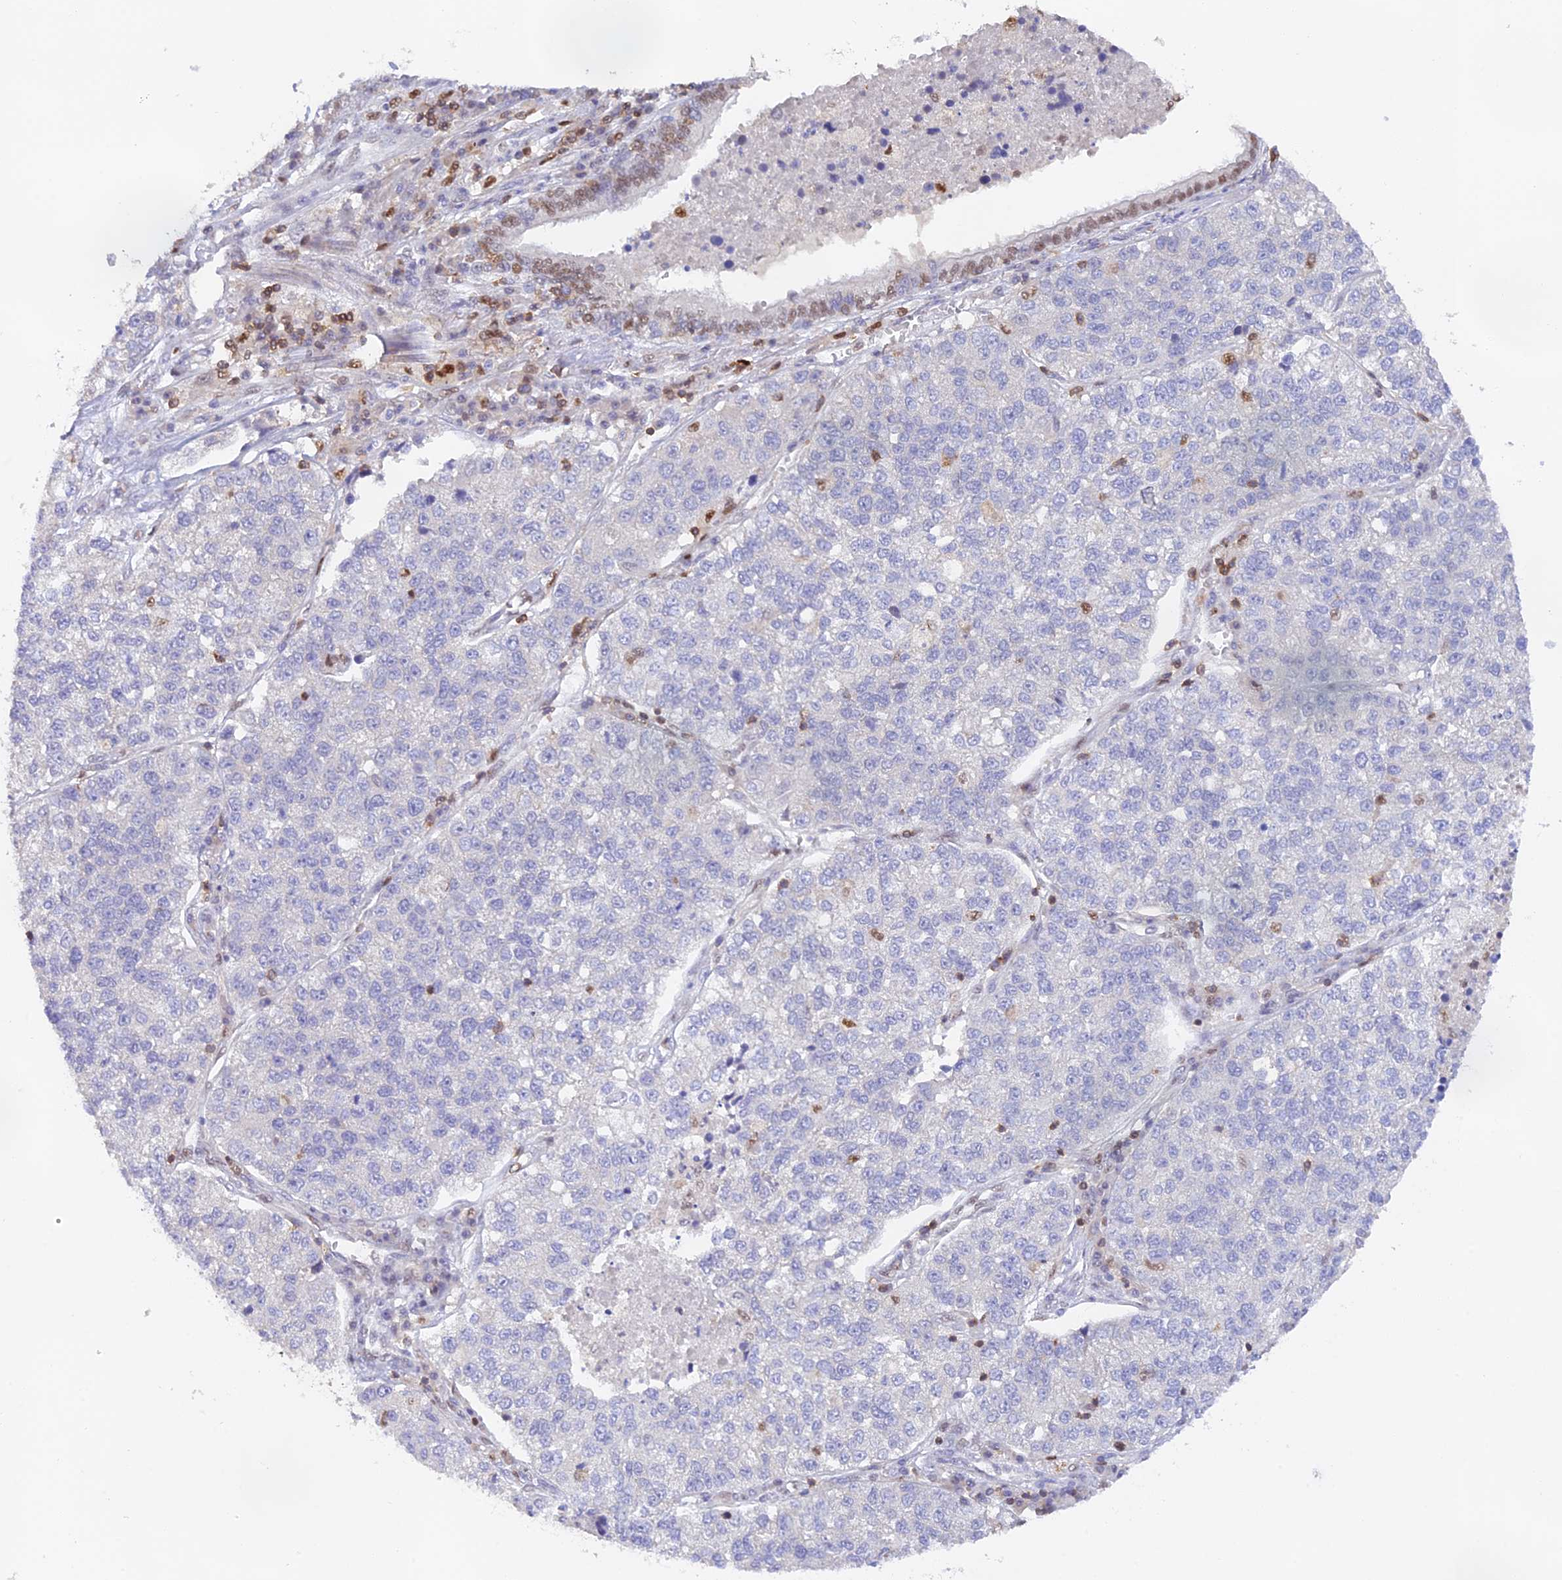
{"staining": {"intensity": "negative", "quantity": "none", "location": "none"}, "tissue": "lung cancer", "cell_type": "Tumor cells", "image_type": "cancer", "snomed": [{"axis": "morphology", "description": "Adenocarcinoma, NOS"}, {"axis": "topography", "description": "Lung"}], "caption": "Tumor cells are negative for protein expression in human lung adenocarcinoma. (DAB (3,3'-diaminobenzidine) IHC, high magnification).", "gene": "DENND1C", "patient": {"sex": "male", "age": 49}}